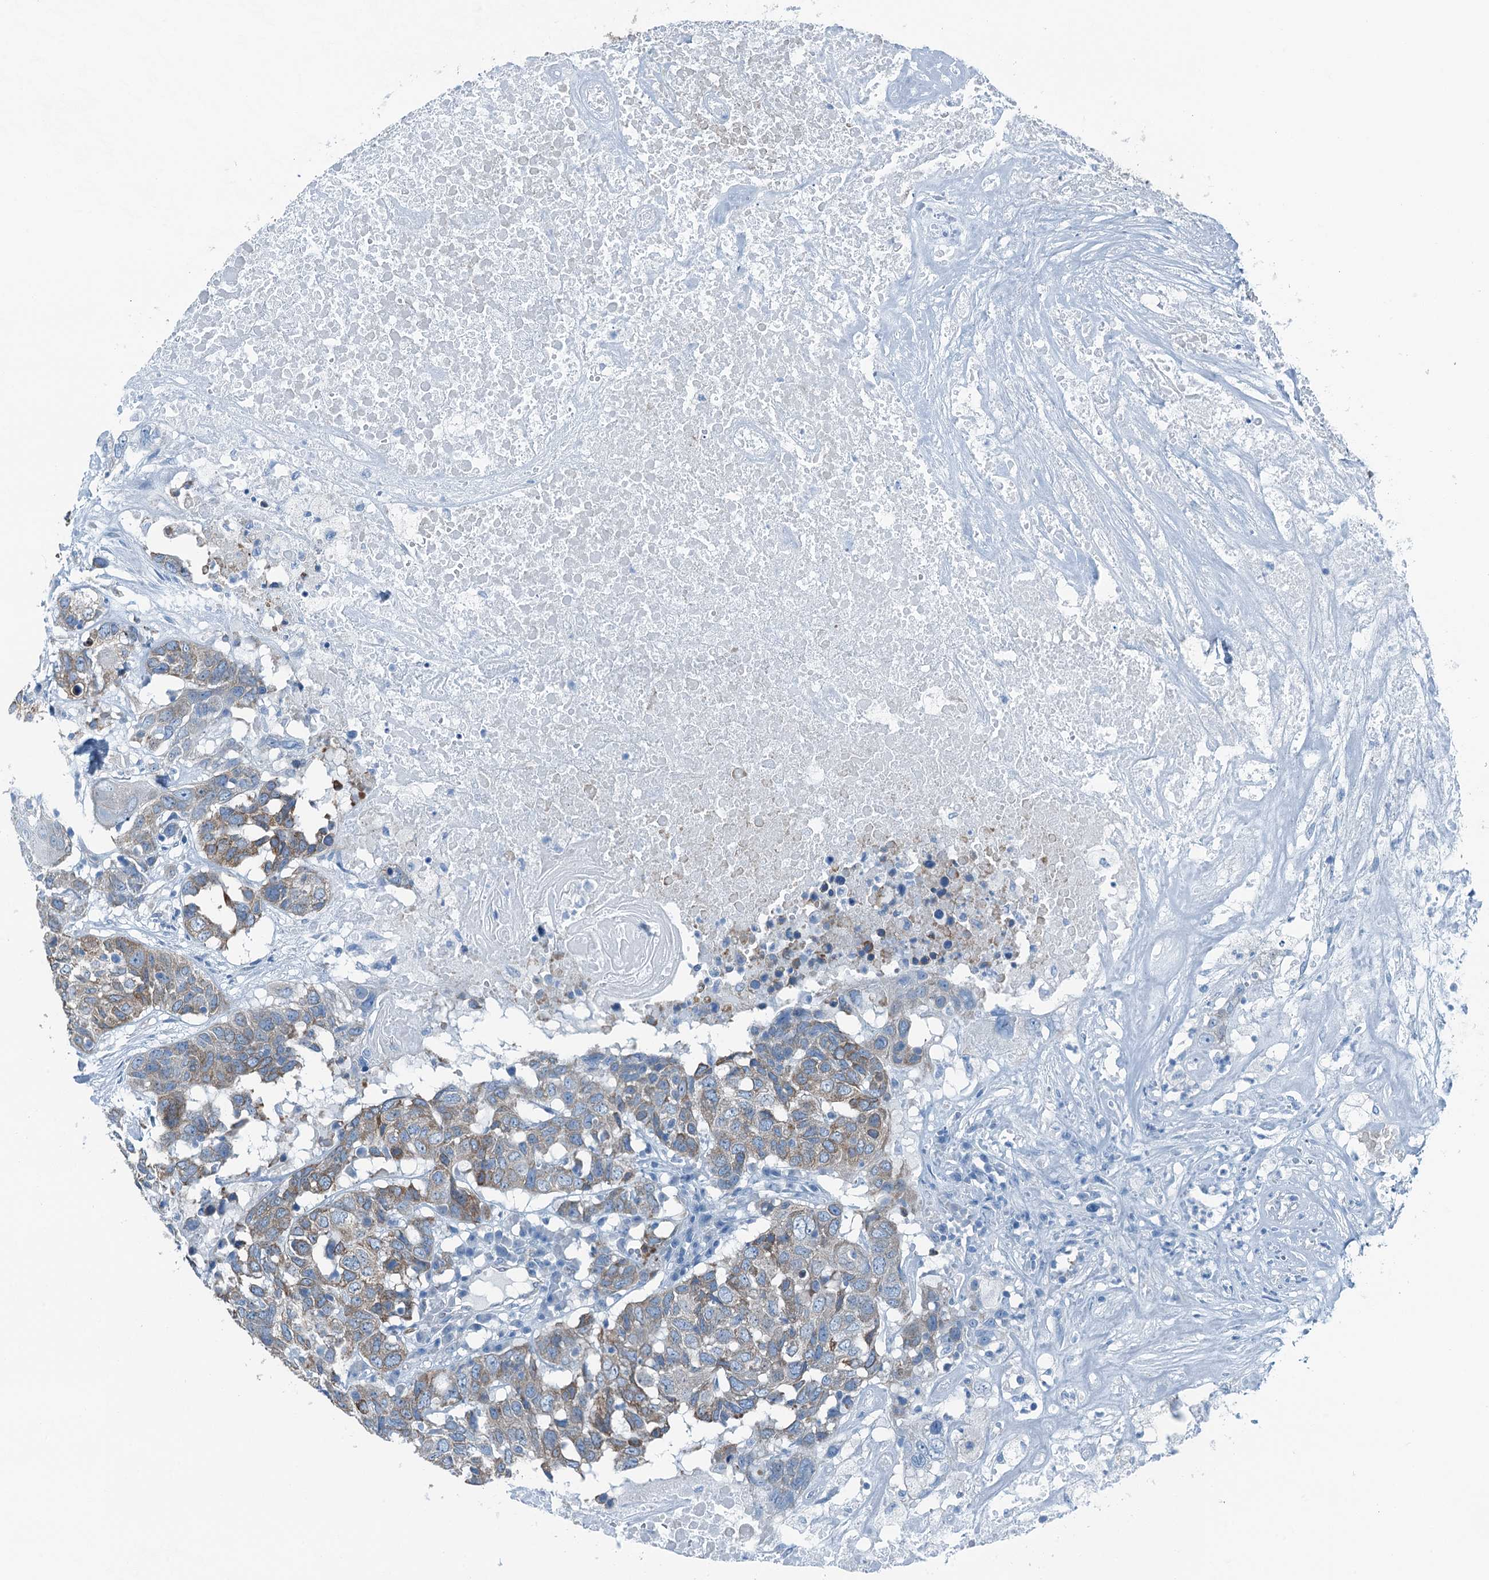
{"staining": {"intensity": "weak", "quantity": "25%-75%", "location": "cytoplasmic/membranous"}, "tissue": "head and neck cancer", "cell_type": "Tumor cells", "image_type": "cancer", "snomed": [{"axis": "morphology", "description": "Squamous cell carcinoma, NOS"}, {"axis": "topography", "description": "Head-Neck"}], "caption": "IHC micrograph of head and neck cancer (squamous cell carcinoma) stained for a protein (brown), which exhibits low levels of weak cytoplasmic/membranous positivity in about 25%-75% of tumor cells.", "gene": "TMOD2", "patient": {"sex": "male", "age": 66}}